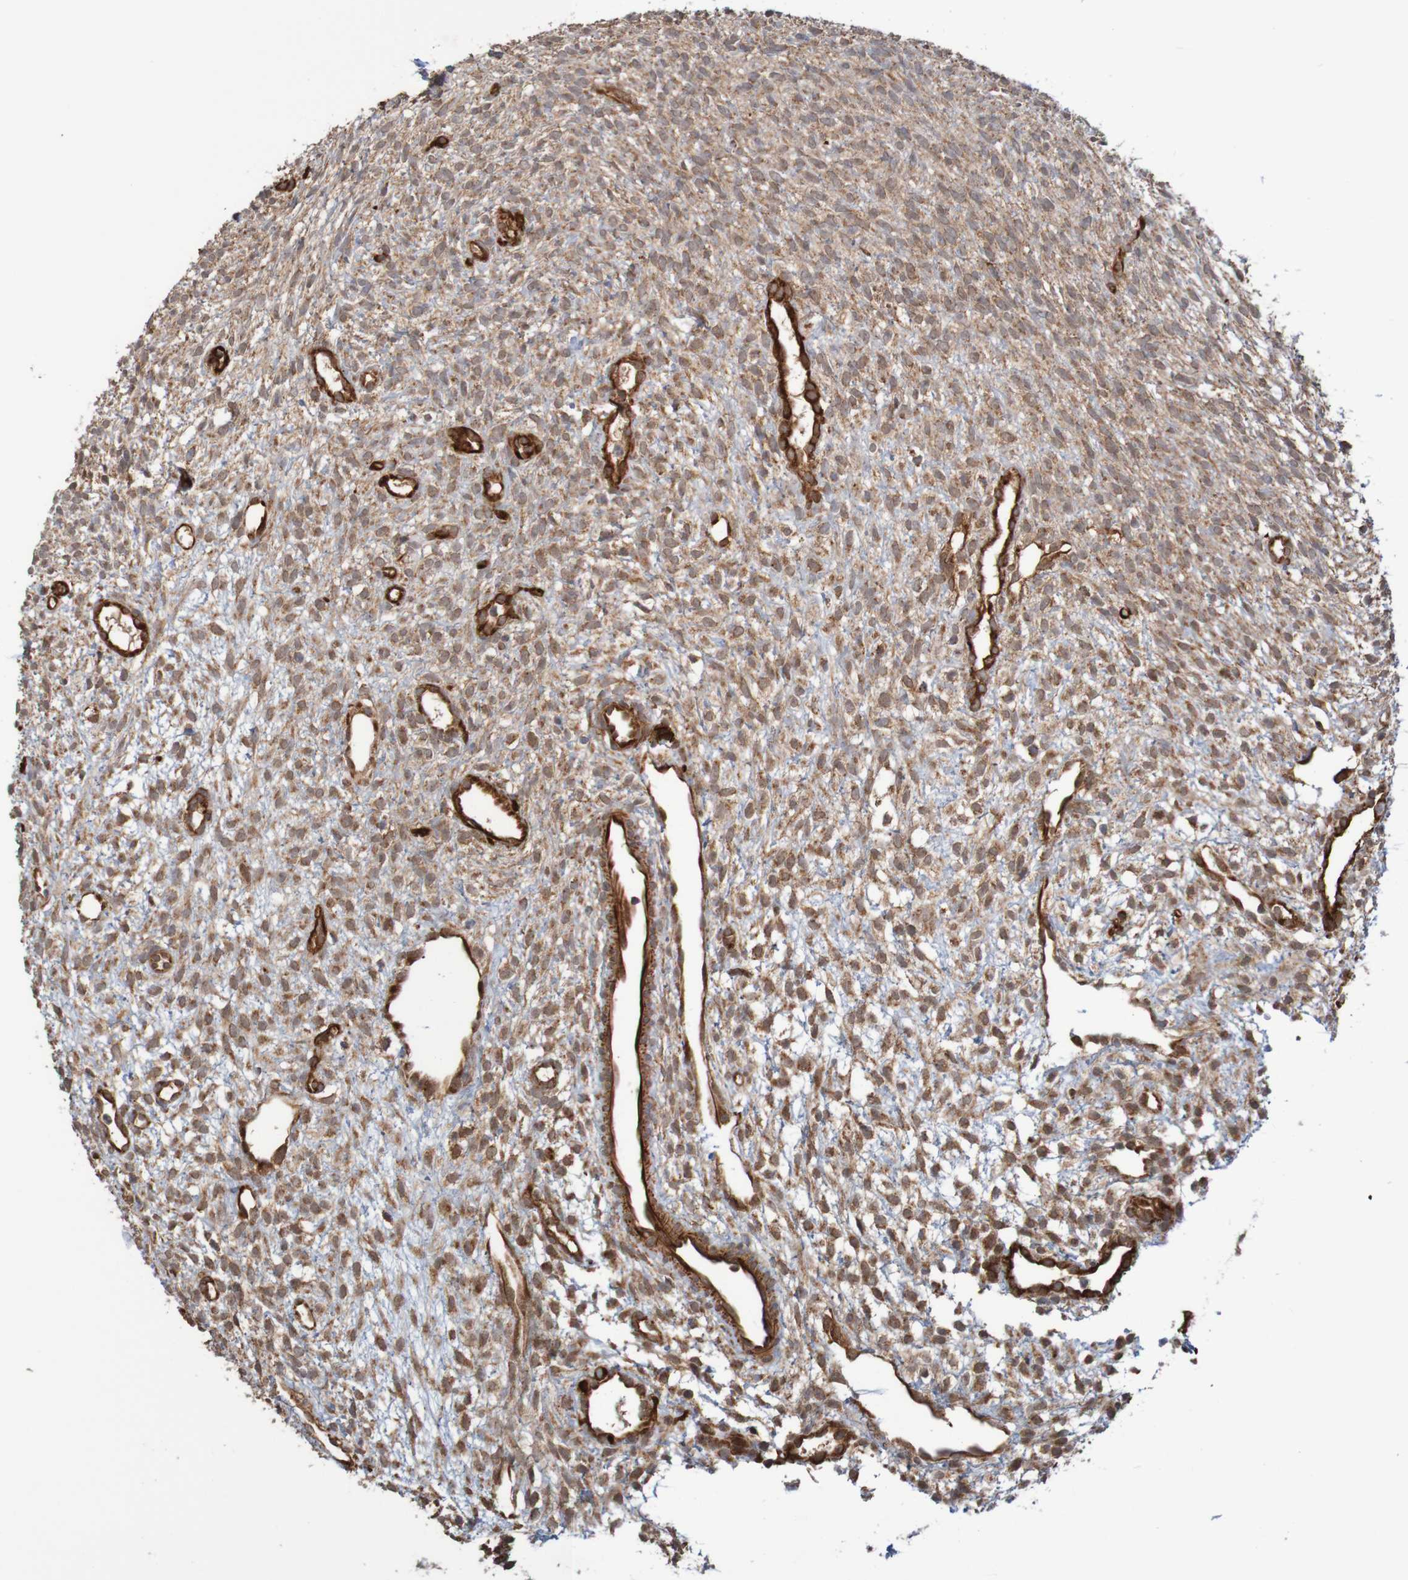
{"staining": {"intensity": "moderate", "quantity": ">75%", "location": "cytoplasmic/membranous"}, "tissue": "ovary", "cell_type": "Ovarian stroma cells", "image_type": "normal", "snomed": [{"axis": "morphology", "description": "Normal tissue, NOS"}, {"axis": "morphology", "description": "Cyst, NOS"}, {"axis": "topography", "description": "Ovary"}], "caption": "Protein analysis of benign ovary exhibits moderate cytoplasmic/membranous staining in about >75% of ovarian stroma cells. (Stains: DAB in brown, nuclei in blue, Microscopy: brightfield microscopy at high magnification).", "gene": "MRPL52", "patient": {"sex": "female", "age": 18}}